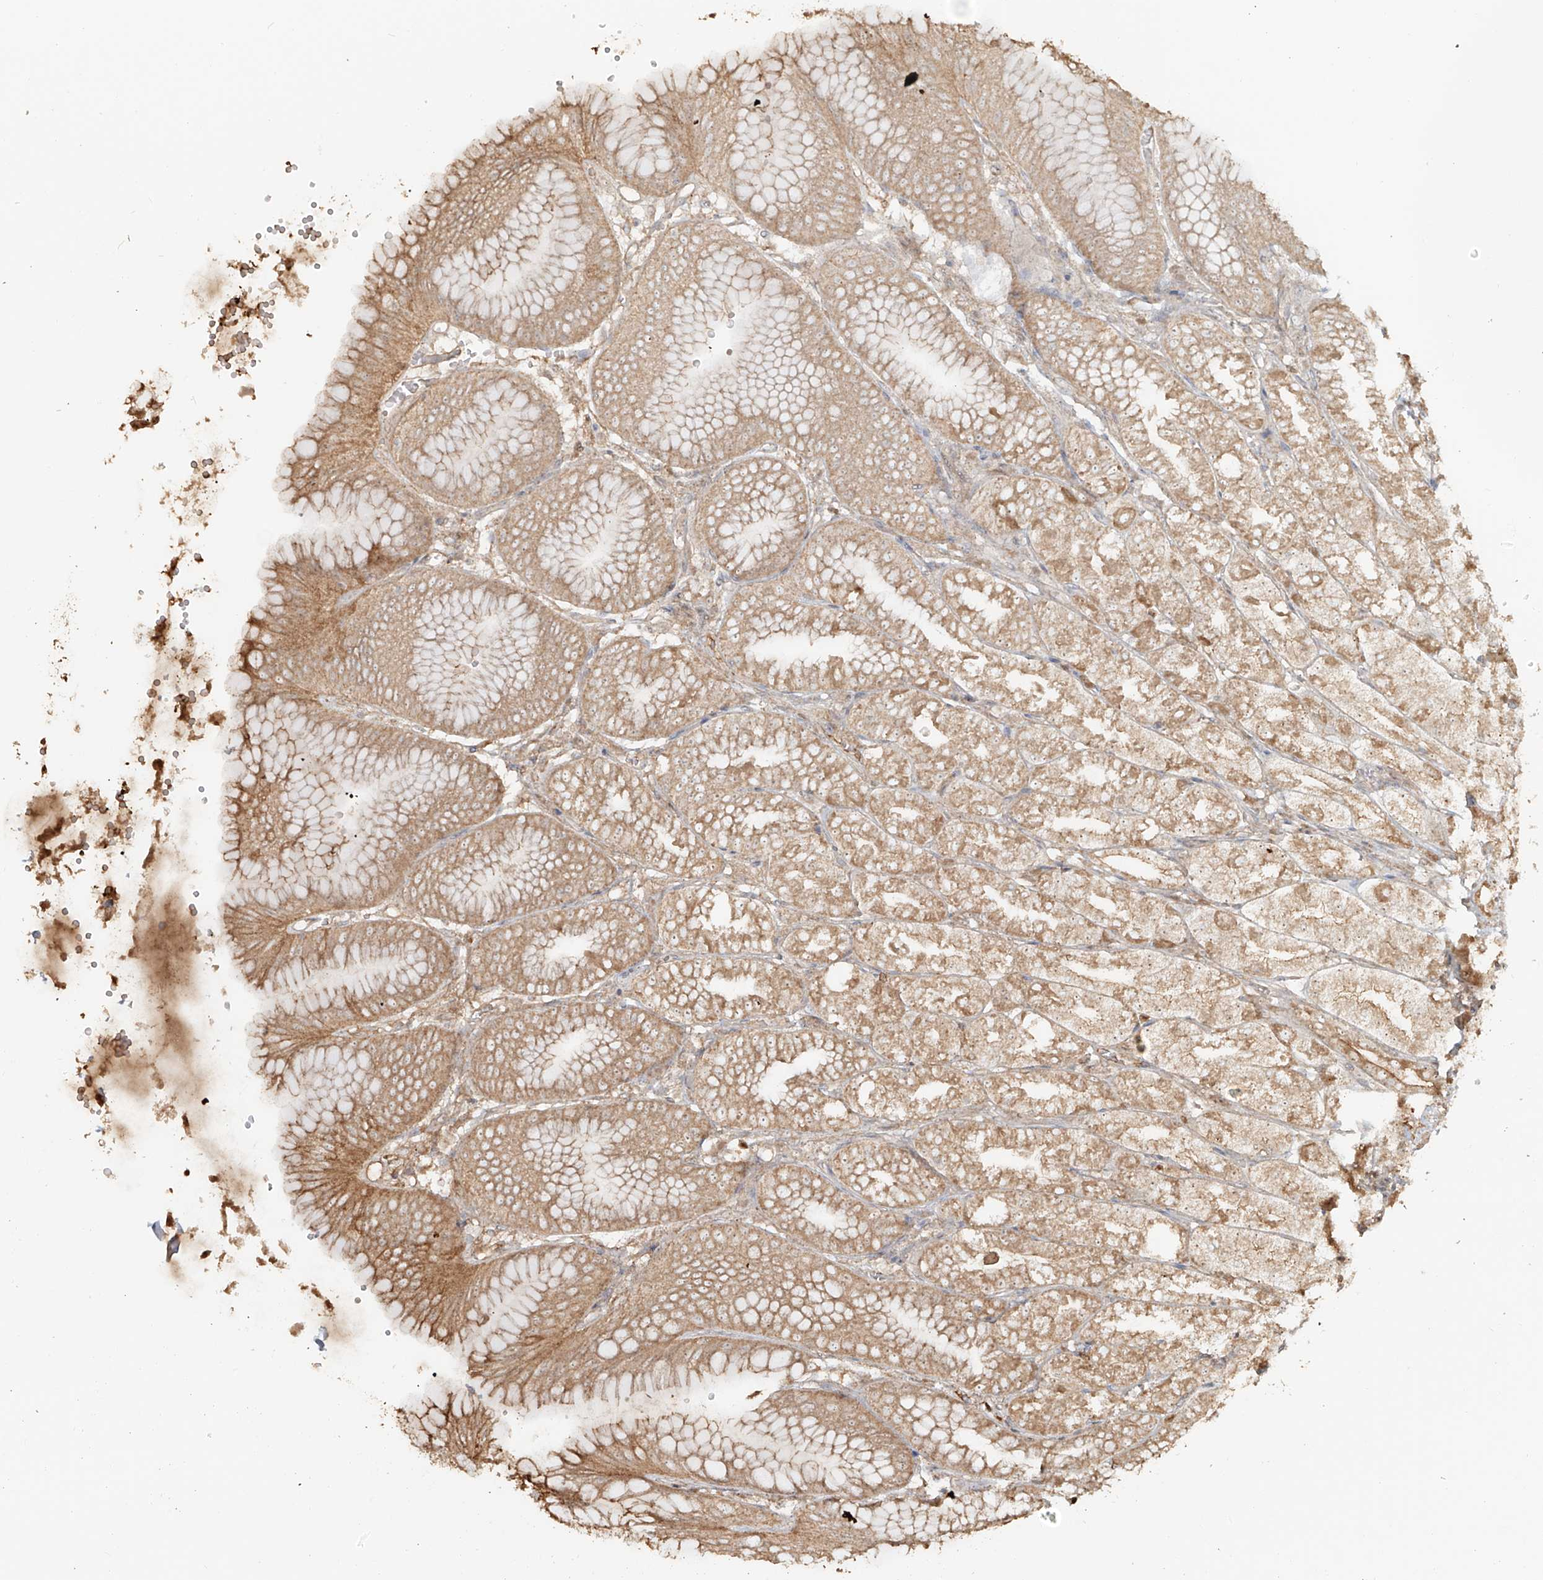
{"staining": {"intensity": "moderate", "quantity": ">75%", "location": "cytoplasmic/membranous"}, "tissue": "stomach", "cell_type": "Glandular cells", "image_type": "normal", "snomed": [{"axis": "morphology", "description": "Normal tissue, NOS"}, {"axis": "topography", "description": "Stomach, lower"}], "caption": "High-magnification brightfield microscopy of benign stomach stained with DAB (brown) and counterstained with hematoxylin (blue). glandular cells exhibit moderate cytoplasmic/membranous expression is identified in approximately>75% of cells.", "gene": "NPHS1", "patient": {"sex": "male", "age": 71}}